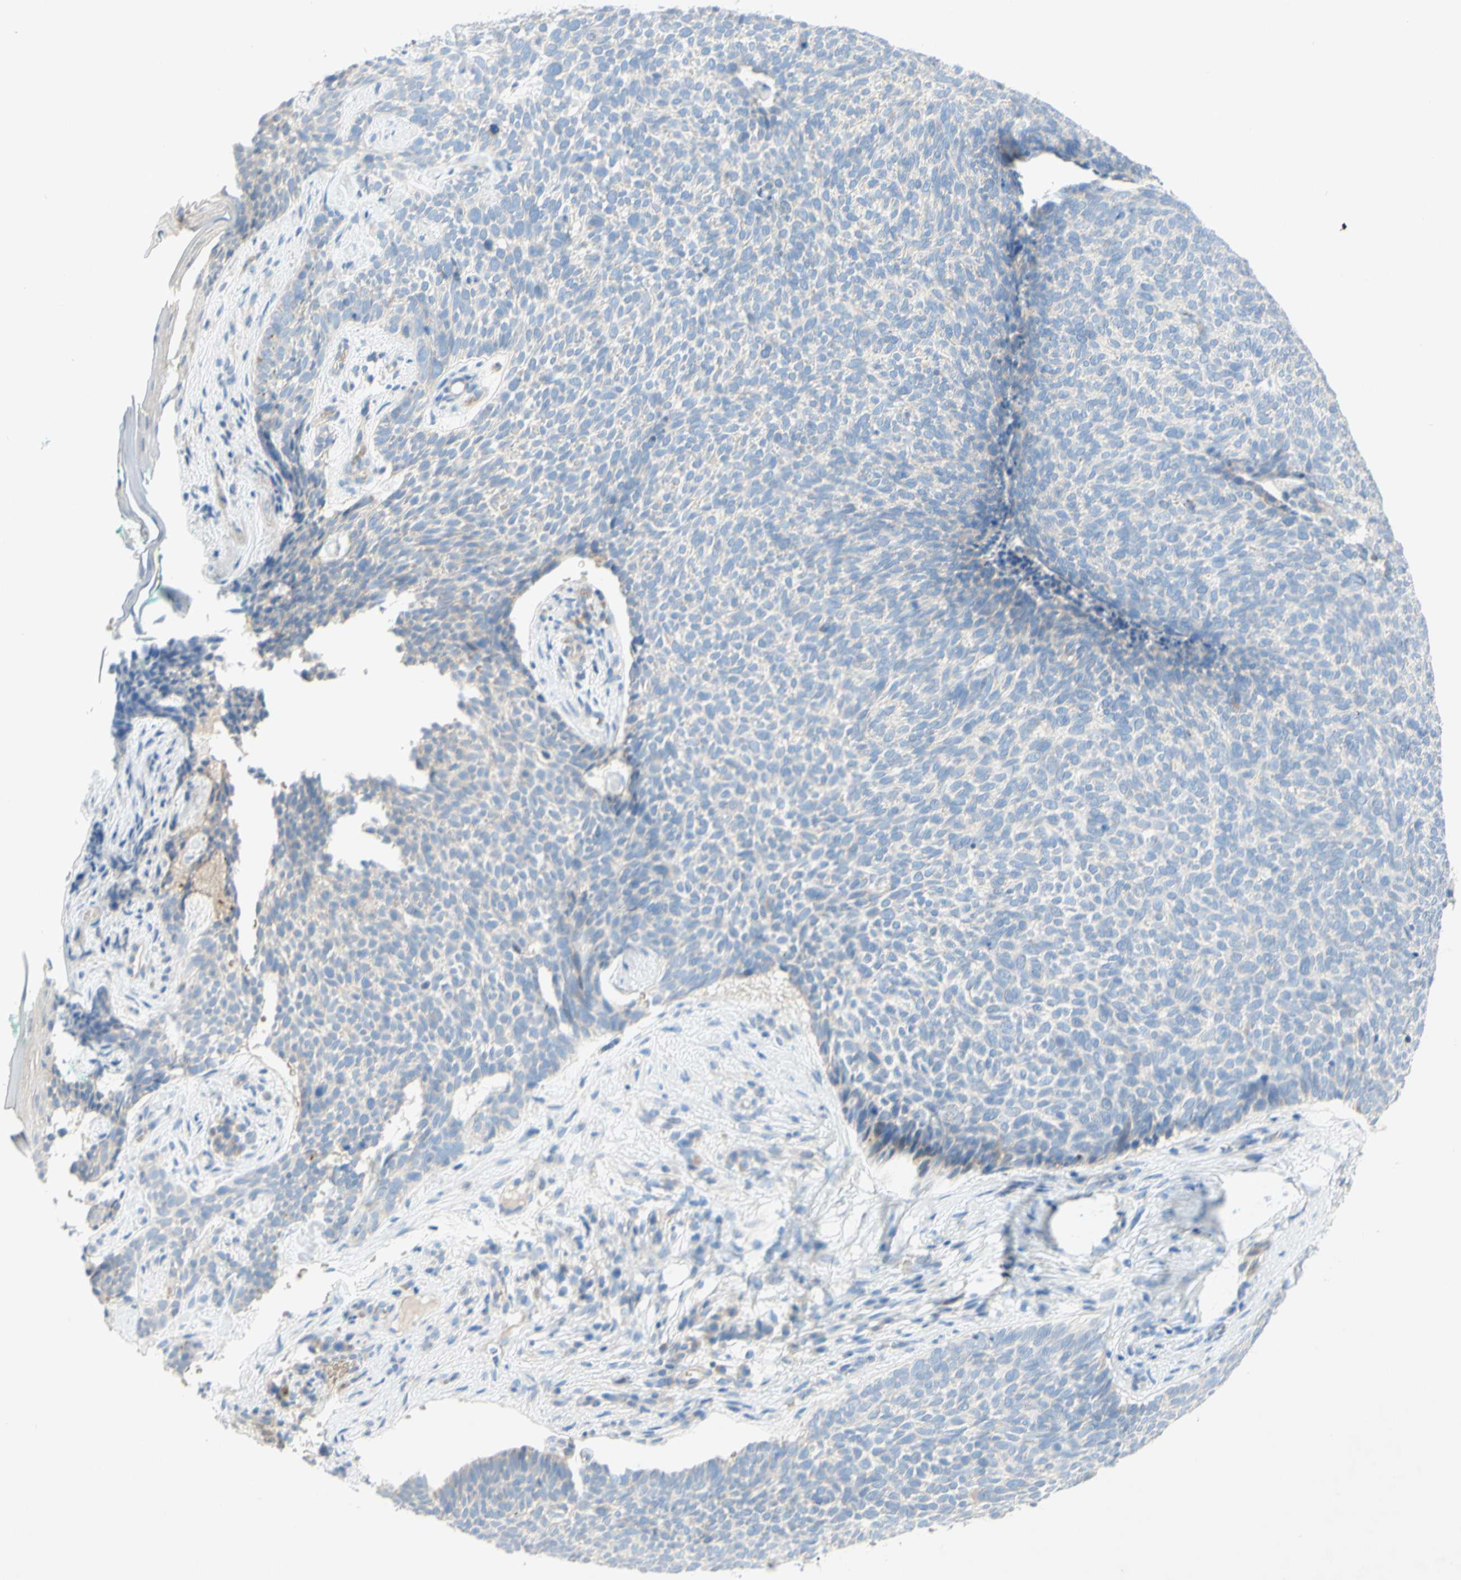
{"staining": {"intensity": "negative", "quantity": "none", "location": "none"}, "tissue": "skin cancer", "cell_type": "Tumor cells", "image_type": "cancer", "snomed": [{"axis": "morphology", "description": "Basal cell carcinoma"}, {"axis": "topography", "description": "Skin"}], "caption": "The image exhibits no significant expression in tumor cells of basal cell carcinoma (skin). (Brightfield microscopy of DAB immunohistochemistry at high magnification).", "gene": "ACADL", "patient": {"sex": "female", "age": 84}}